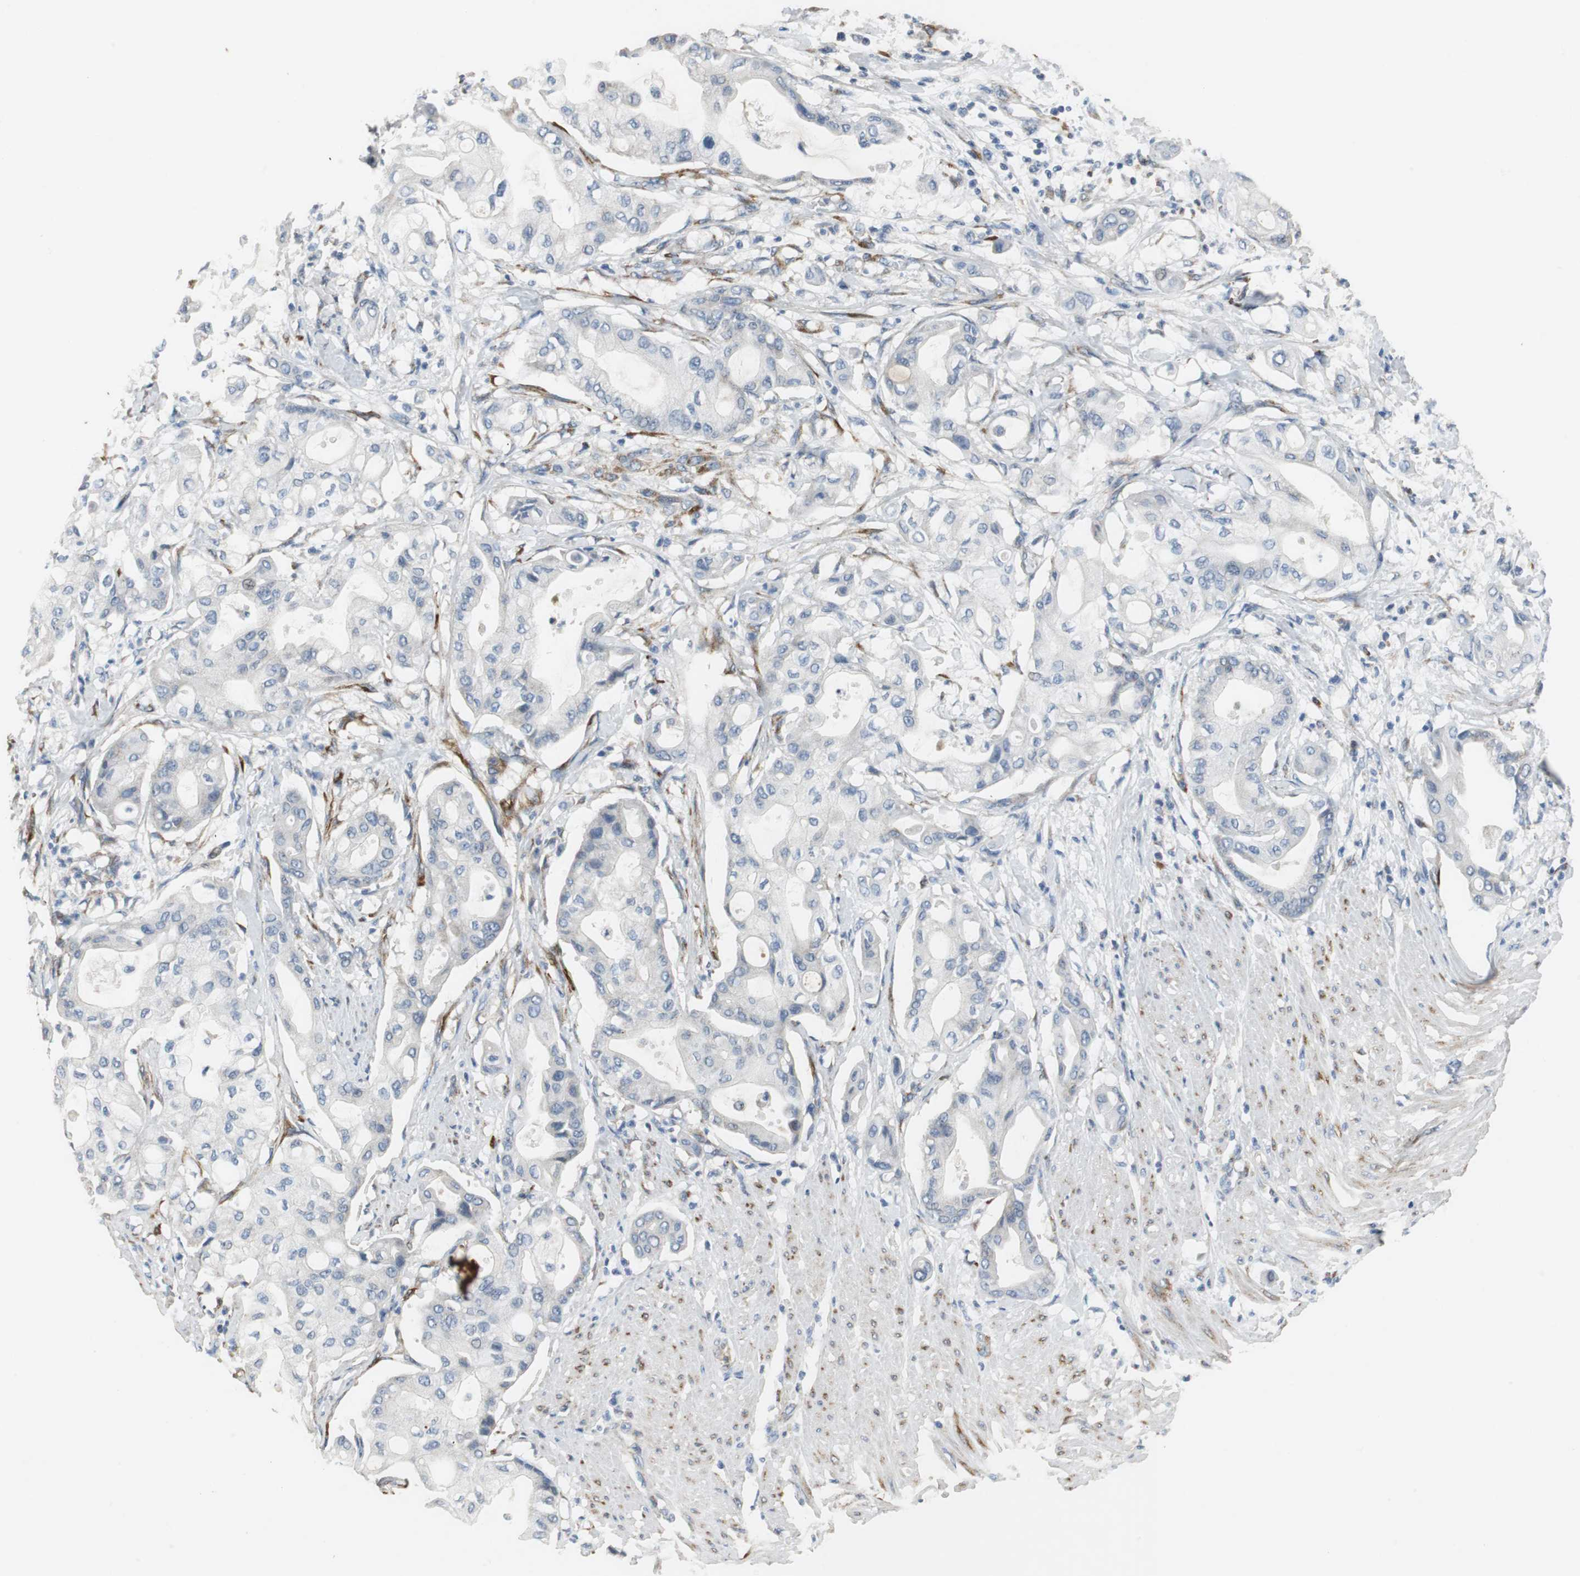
{"staining": {"intensity": "negative", "quantity": "none", "location": "none"}, "tissue": "pancreatic cancer", "cell_type": "Tumor cells", "image_type": "cancer", "snomed": [{"axis": "morphology", "description": "Adenocarcinoma, NOS"}, {"axis": "morphology", "description": "Adenocarcinoma, metastatic, NOS"}, {"axis": "topography", "description": "Lymph node"}, {"axis": "topography", "description": "Pancreas"}, {"axis": "topography", "description": "Duodenum"}], "caption": "Immunohistochemical staining of pancreatic cancer (adenocarcinoma) reveals no significant expression in tumor cells.", "gene": "ISCU", "patient": {"sex": "female", "age": 64}}